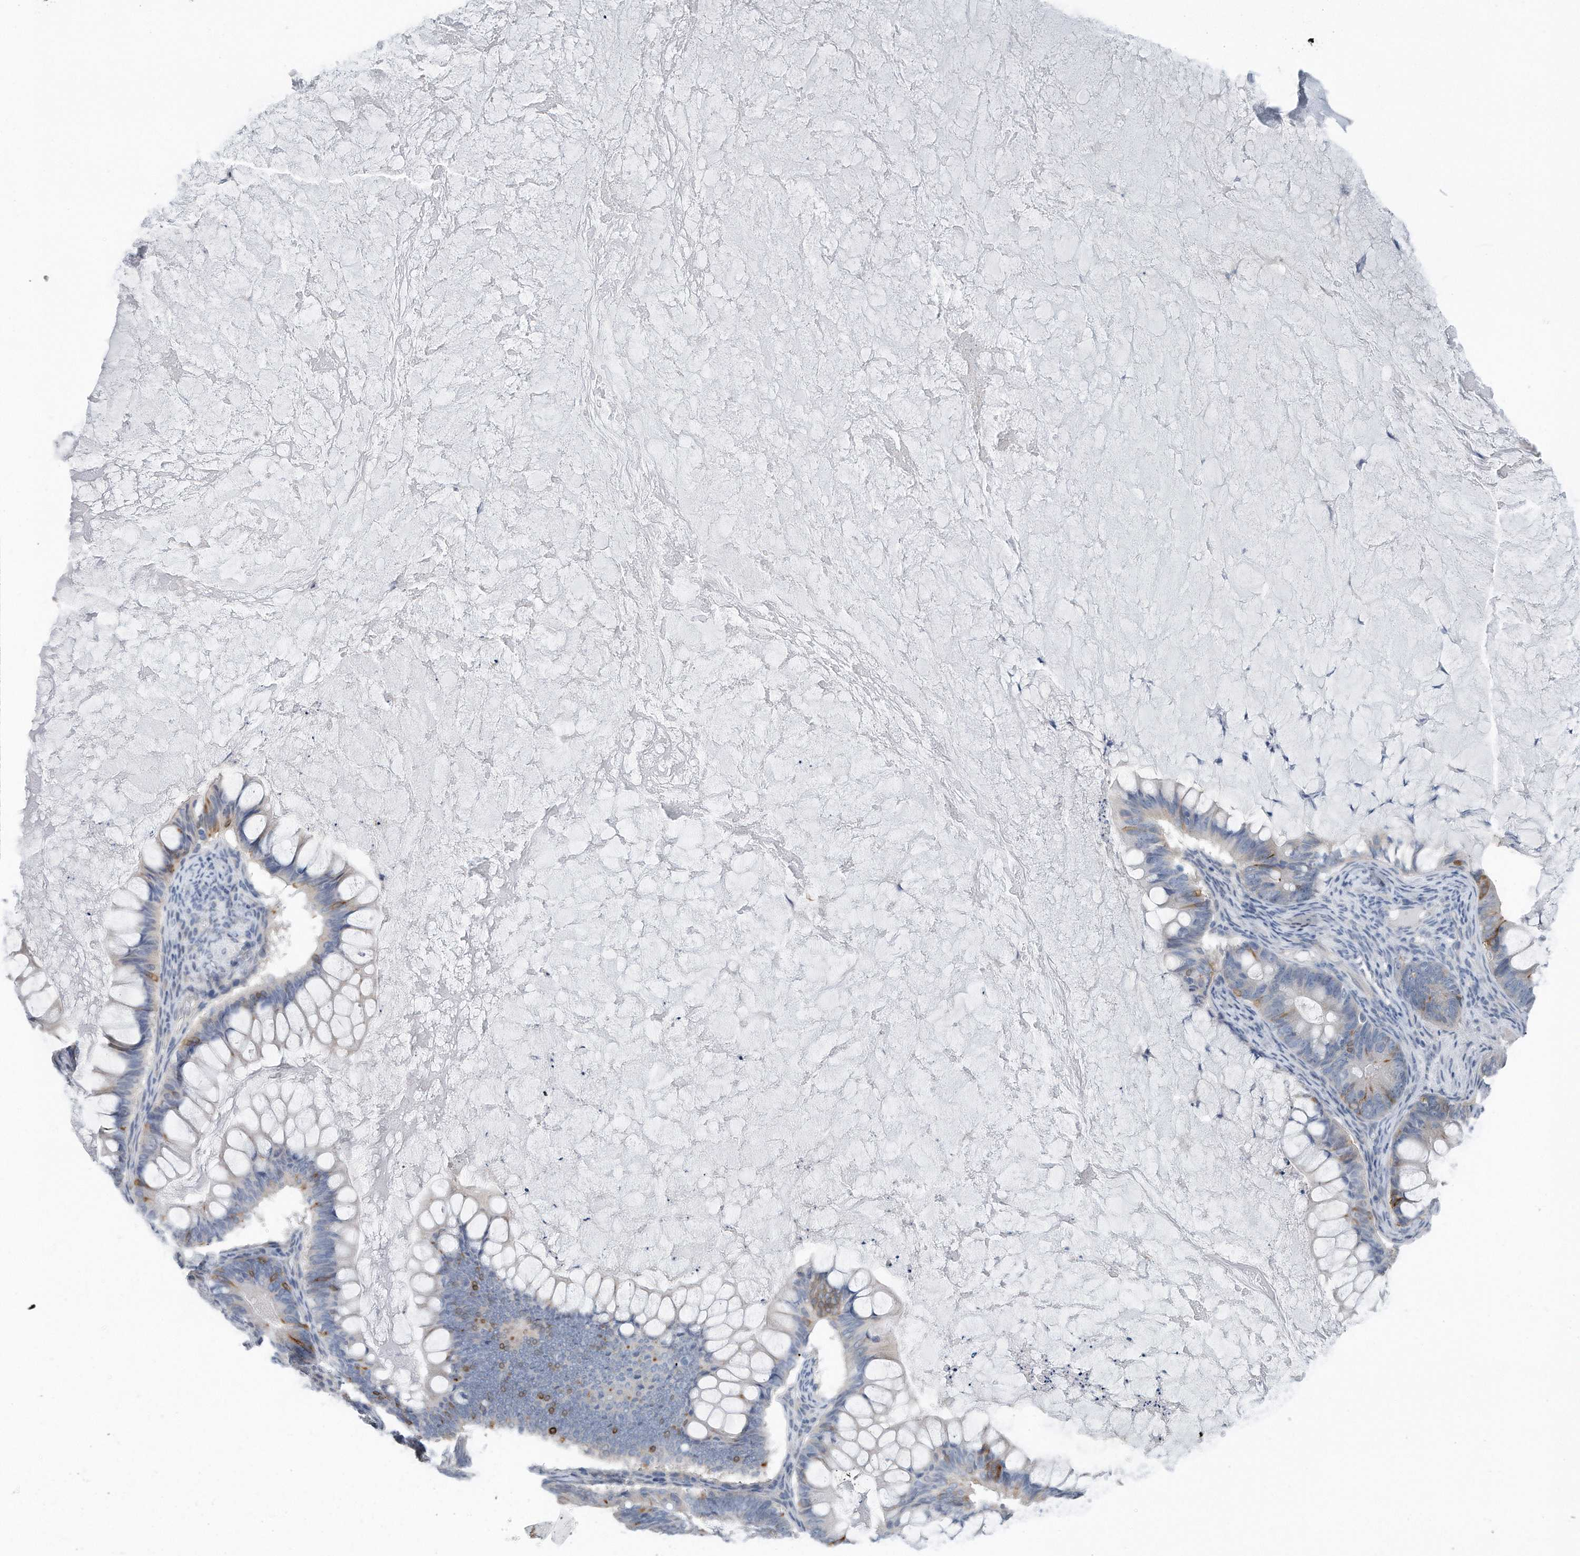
{"staining": {"intensity": "negative", "quantity": "none", "location": "none"}, "tissue": "ovarian cancer", "cell_type": "Tumor cells", "image_type": "cancer", "snomed": [{"axis": "morphology", "description": "Cystadenocarcinoma, mucinous, NOS"}, {"axis": "topography", "description": "Ovary"}], "caption": "Tumor cells are negative for protein expression in human ovarian cancer (mucinous cystadenocarcinoma).", "gene": "YRDC", "patient": {"sex": "female", "age": 61}}